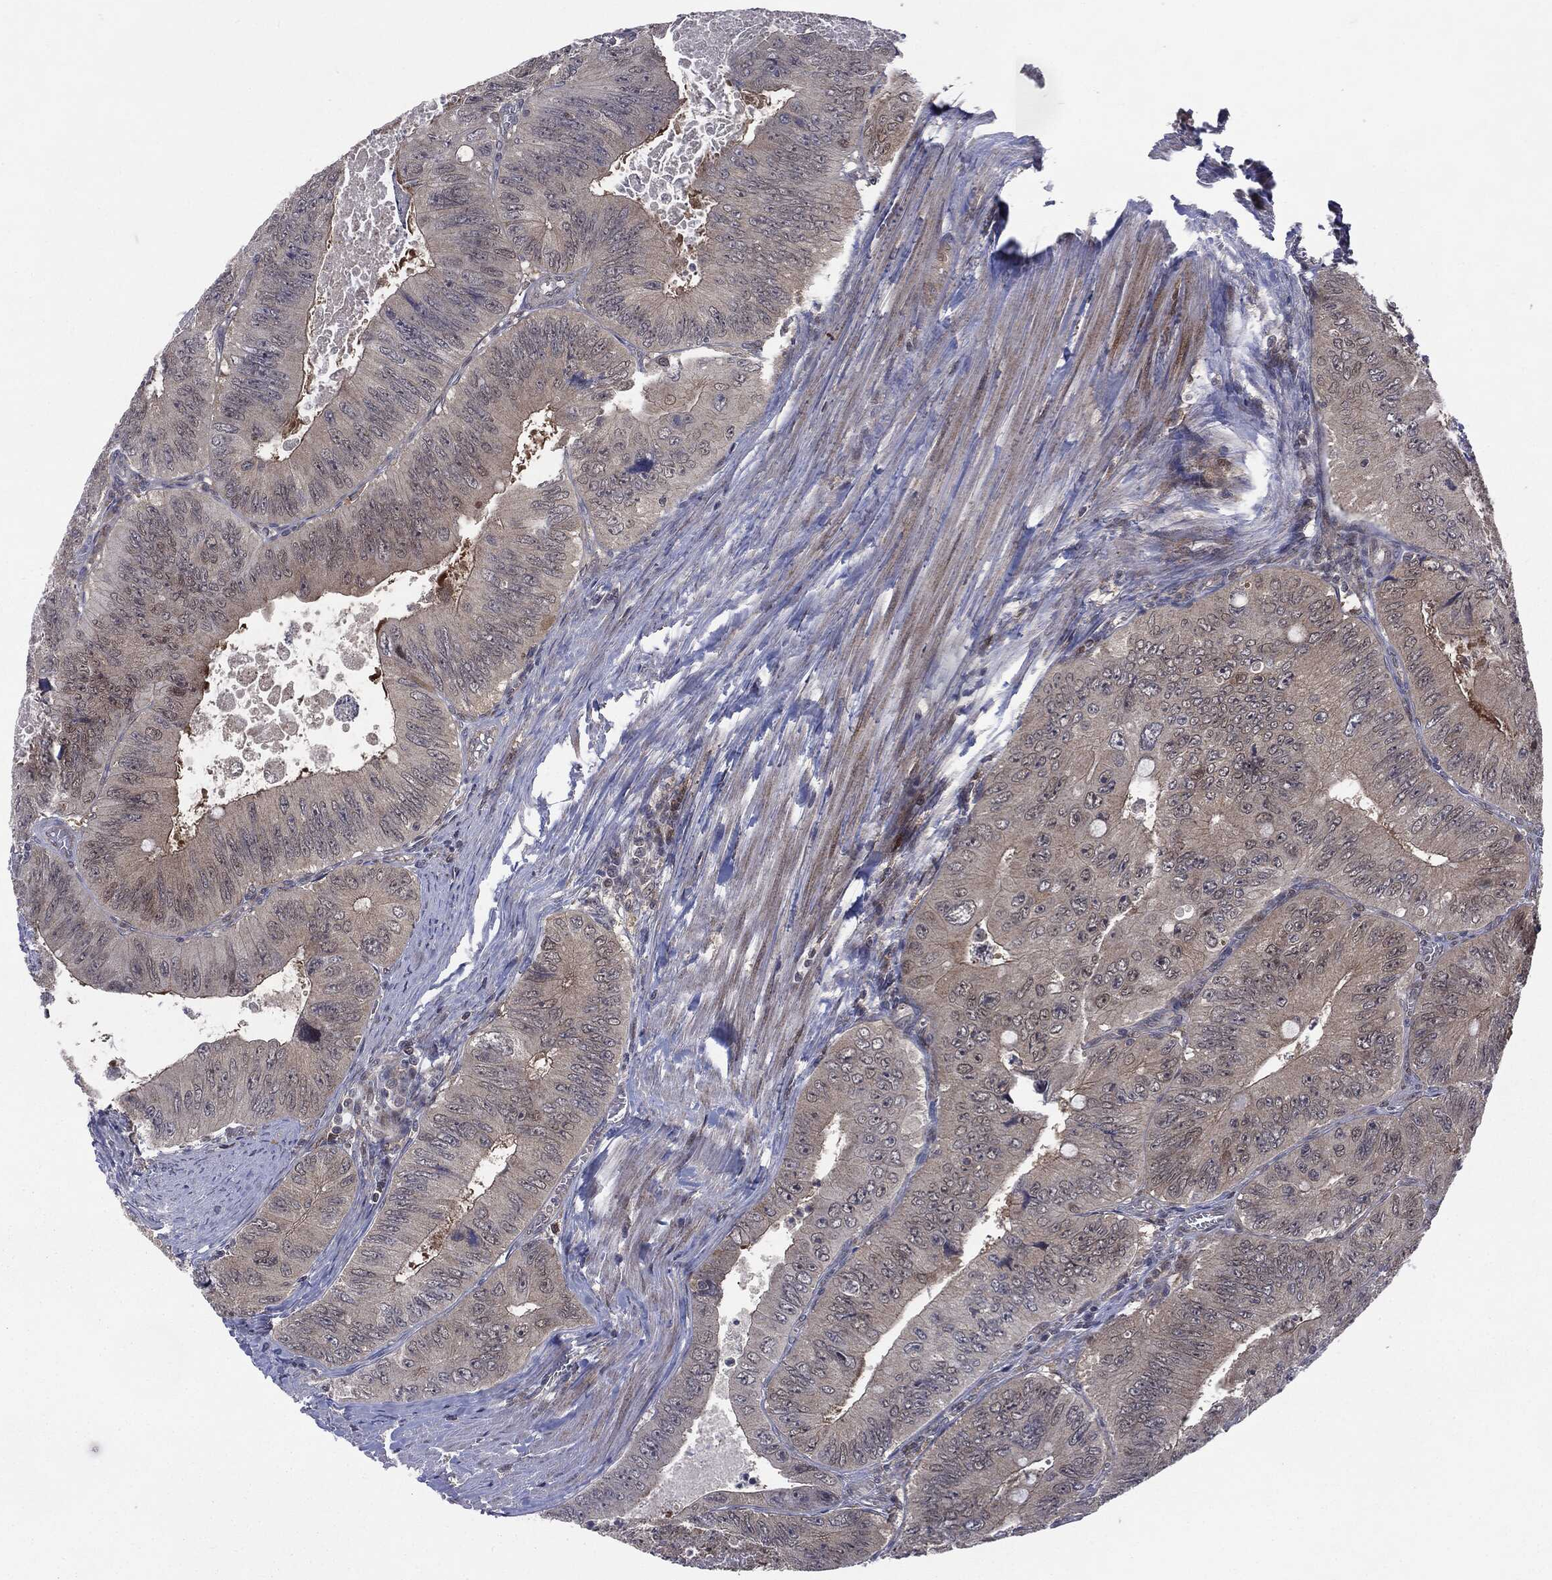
{"staining": {"intensity": "negative", "quantity": "none", "location": "none"}, "tissue": "colorectal cancer", "cell_type": "Tumor cells", "image_type": "cancer", "snomed": [{"axis": "morphology", "description": "Adenocarcinoma, NOS"}, {"axis": "topography", "description": "Colon"}], "caption": "DAB immunohistochemical staining of human colorectal cancer reveals no significant positivity in tumor cells.", "gene": "PTPA", "patient": {"sex": "female", "age": 84}}